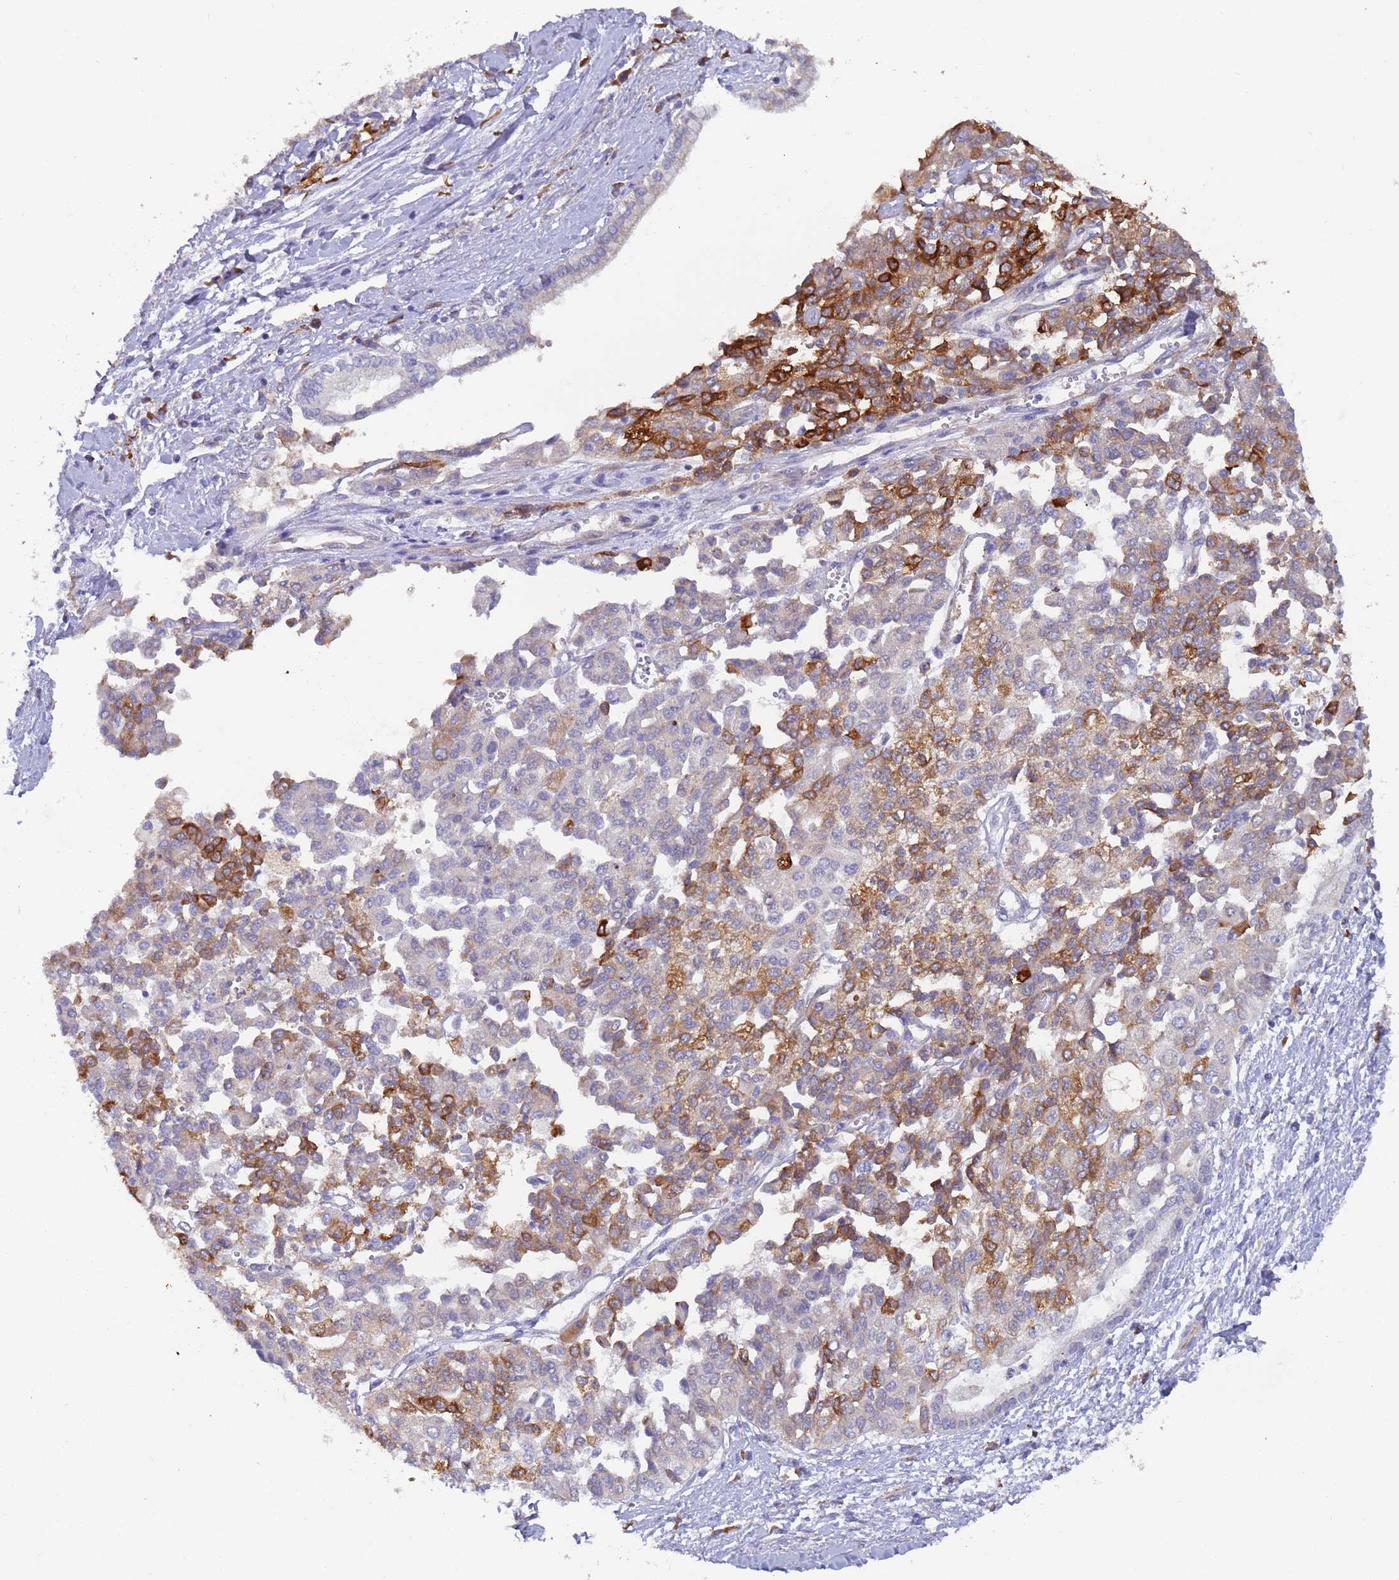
{"staining": {"intensity": "strong", "quantity": "<25%", "location": "cytoplasmic/membranous"}, "tissue": "liver cancer", "cell_type": "Tumor cells", "image_type": "cancer", "snomed": [{"axis": "morphology", "description": "Cholangiocarcinoma"}, {"axis": "topography", "description": "Liver"}], "caption": "Liver cholangiocarcinoma stained with immunohistochemistry demonstrates strong cytoplasmic/membranous positivity in about <25% of tumor cells.", "gene": "ZNF844", "patient": {"sex": "female", "age": 77}}